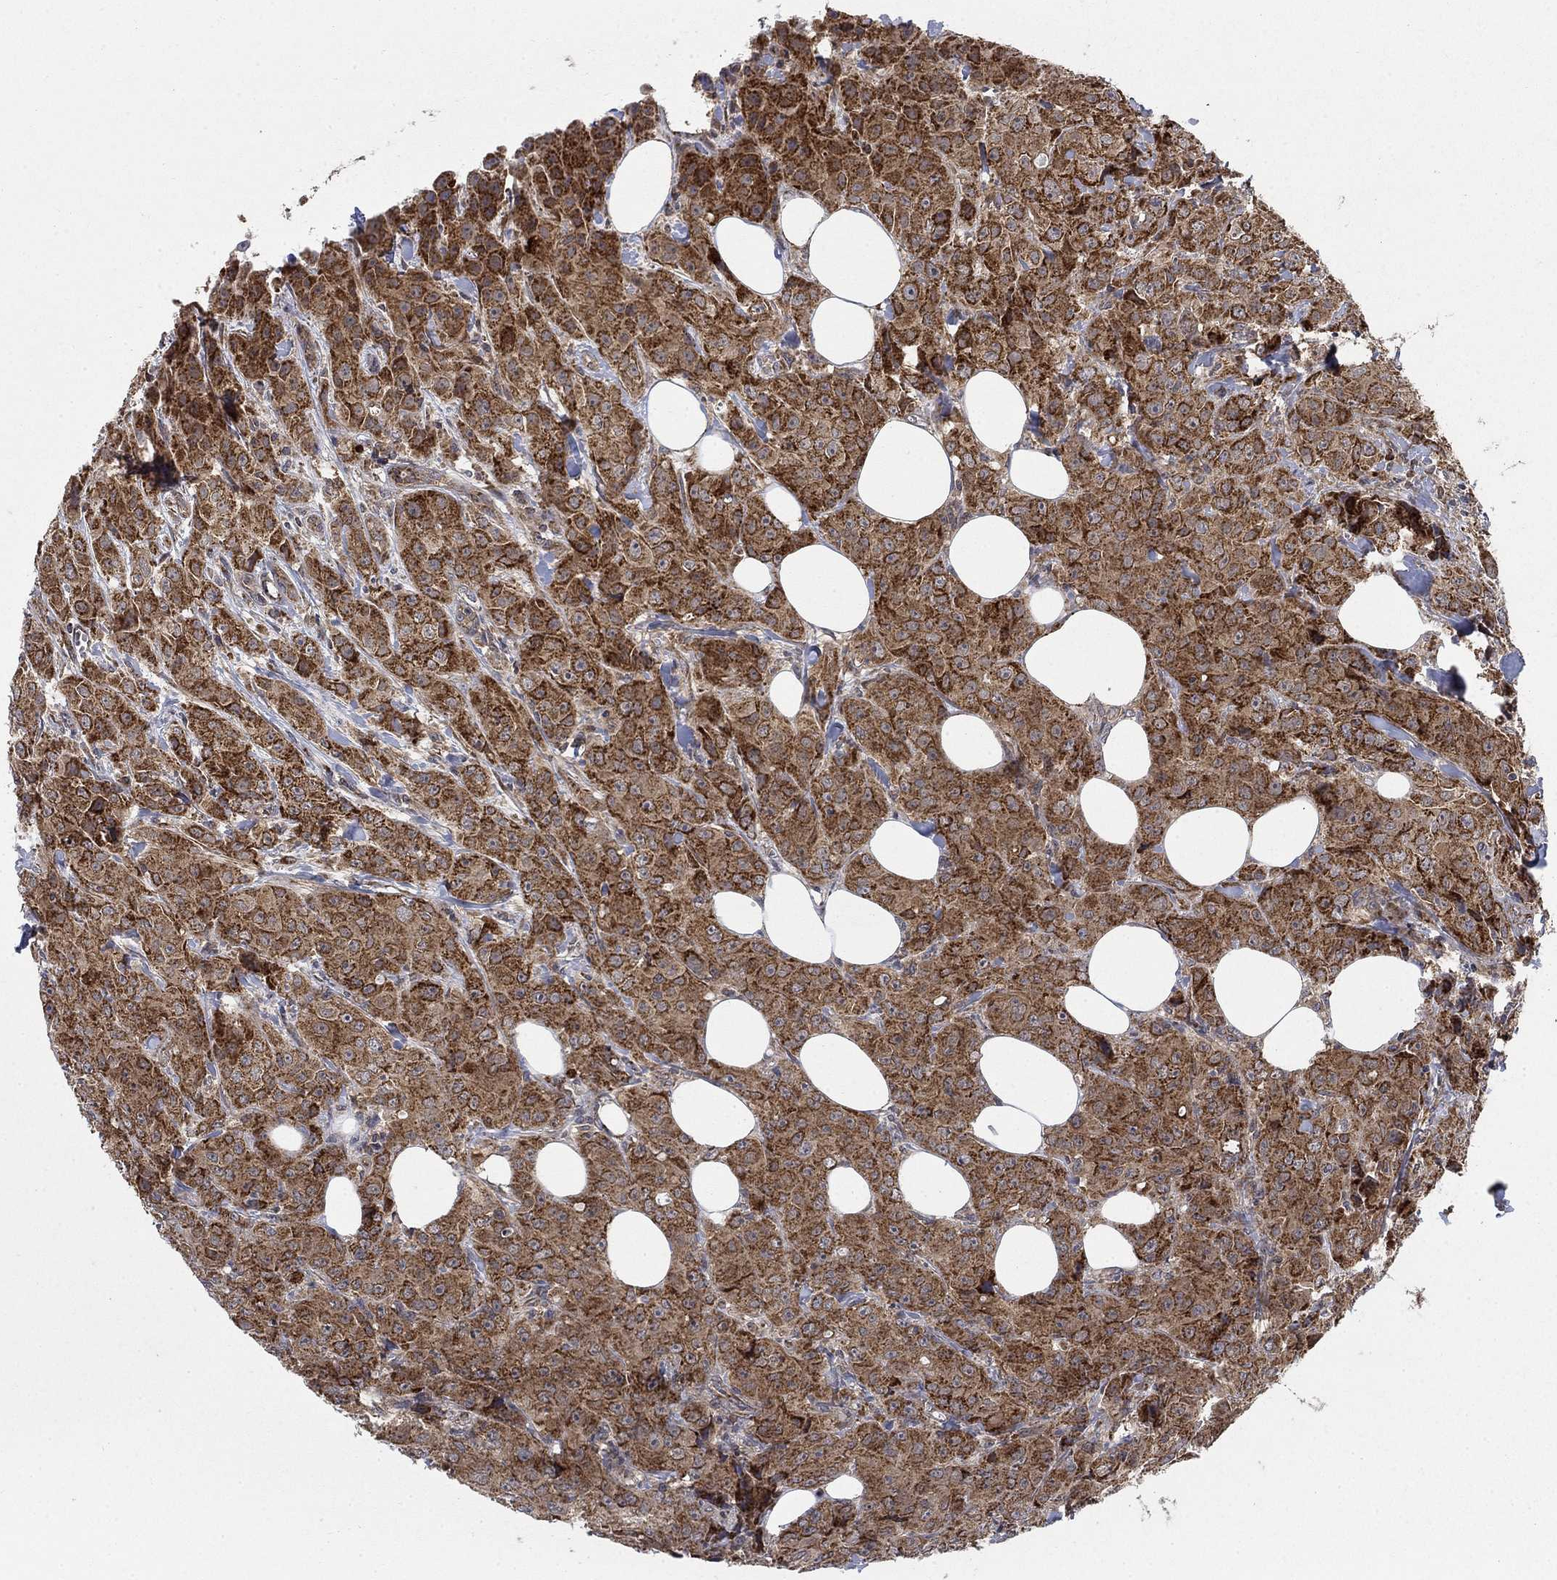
{"staining": {"intensity": "moderate", "quantity": ">75%", "location": "cytoplasmic/membranous"}, "tissue": "breast cancer", "cell_type": "Tumor cells", "image_type": "cancer", "snomed": [{"axis": "morphology", "description": "Duct carcinoma"}, {"axis": "topography", "description": "Breast"}], "caption": "A photomicrograph of human breast invasive ductal carcinoma stained for a protein shows moderate cytoplasmic/membranous brown staining in tumor cells. (IHC, brightfield microscopy, high magnification).", "gene": "NME7", "patient": {"sex": "female", "age": 43}}